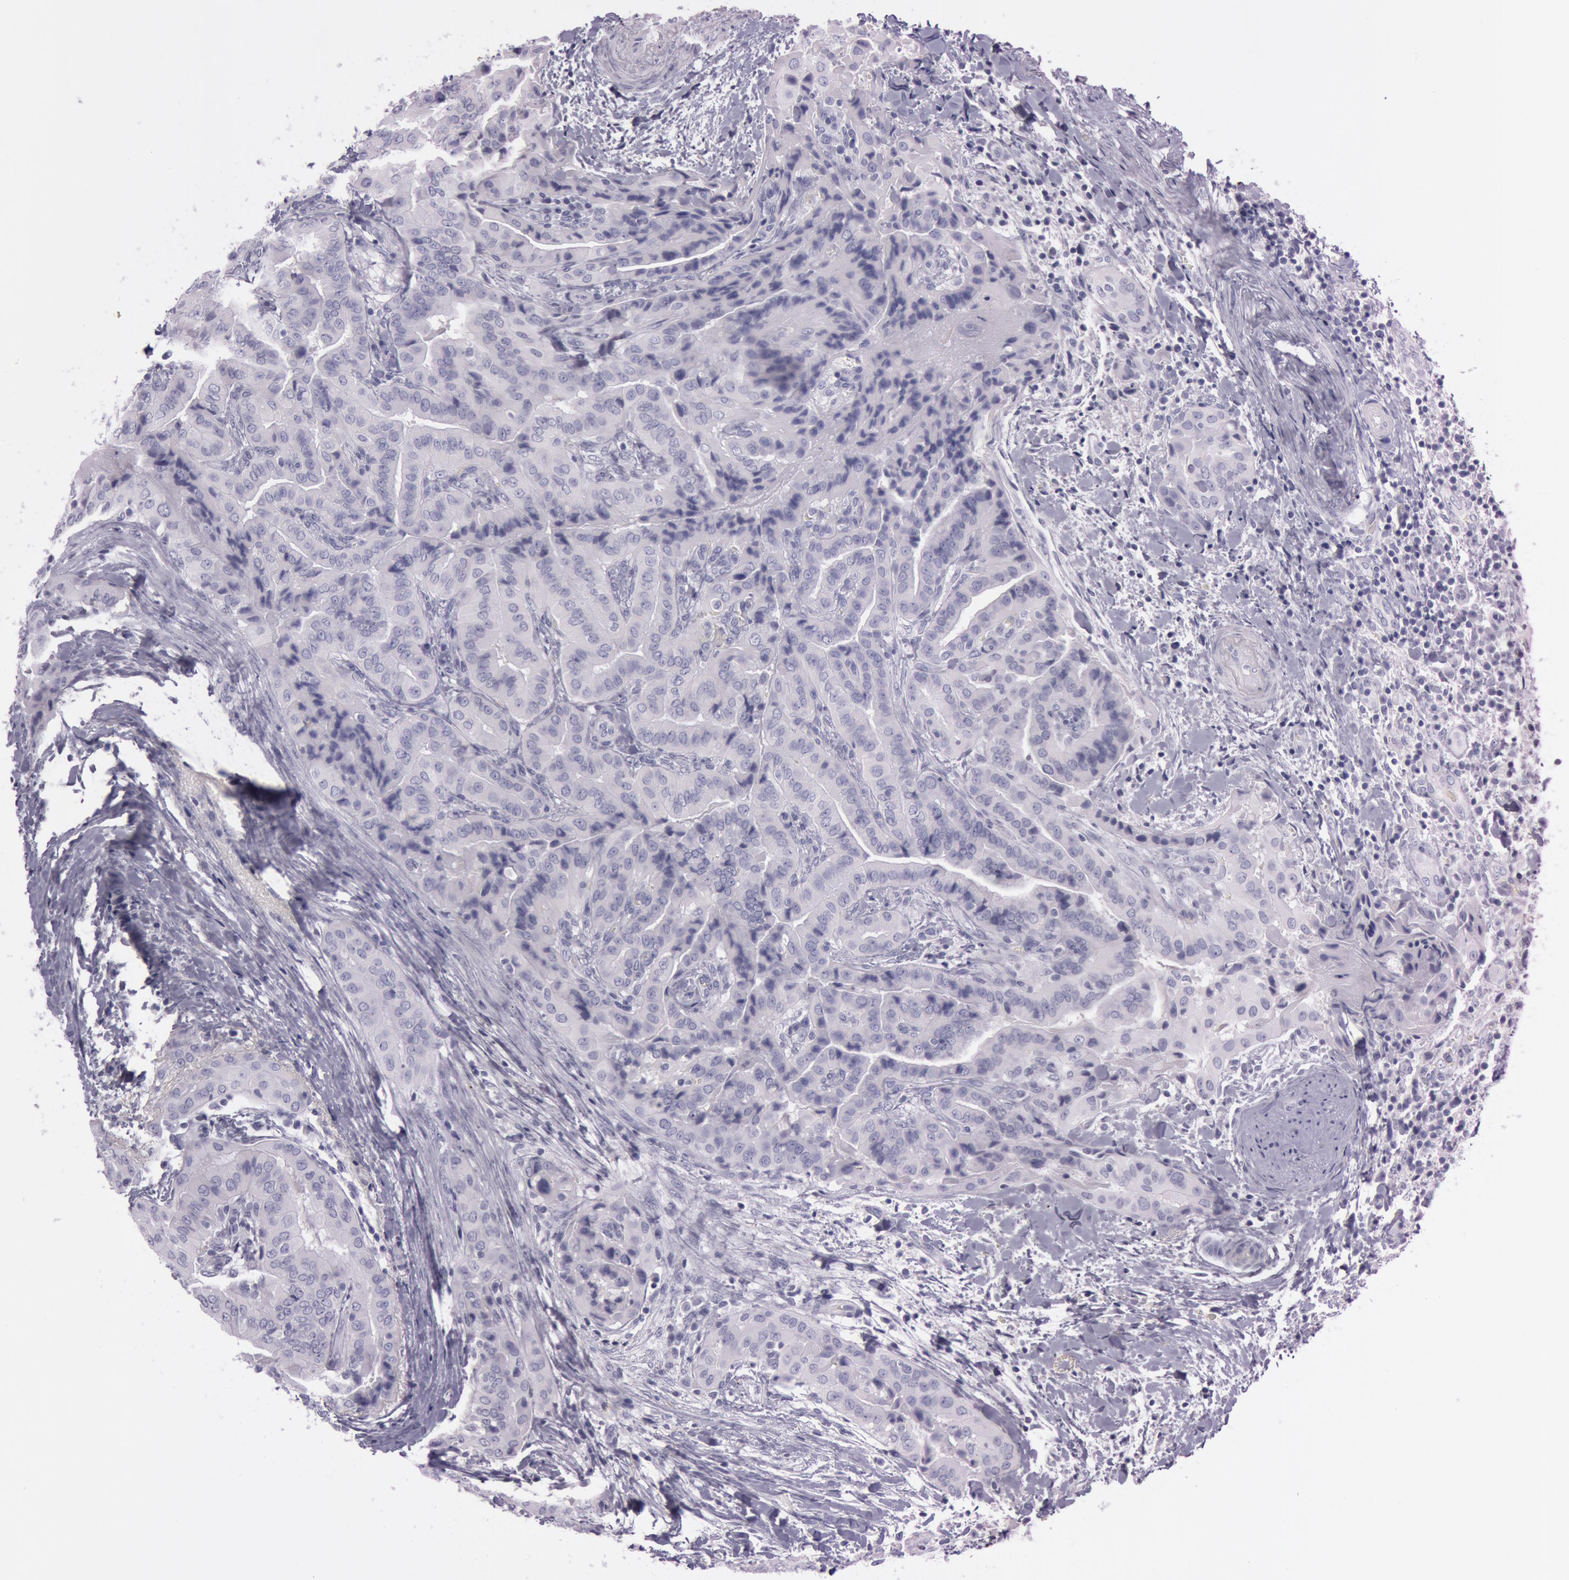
{"staining": {"intensity": "negative", "quantity": "none", "location": "none"}, "tissue": "thyroid cancer", "cell_type": "Tumor cells", "image_type": "cancer", "snomed": [{"axis": "morphology", "description": "Papillary adenocarcinoma, NOS"}, {"axis": "topography", "description": "Thyroid gland"}], "caption": "This is an immunohistochemistry (IHC) micrograph of thyroid cancer (papillary adenocarcinoma). There is no positivity in tumor cells.", "gene": "S100A7", "patient": {"sex": "female", "age": 71}}